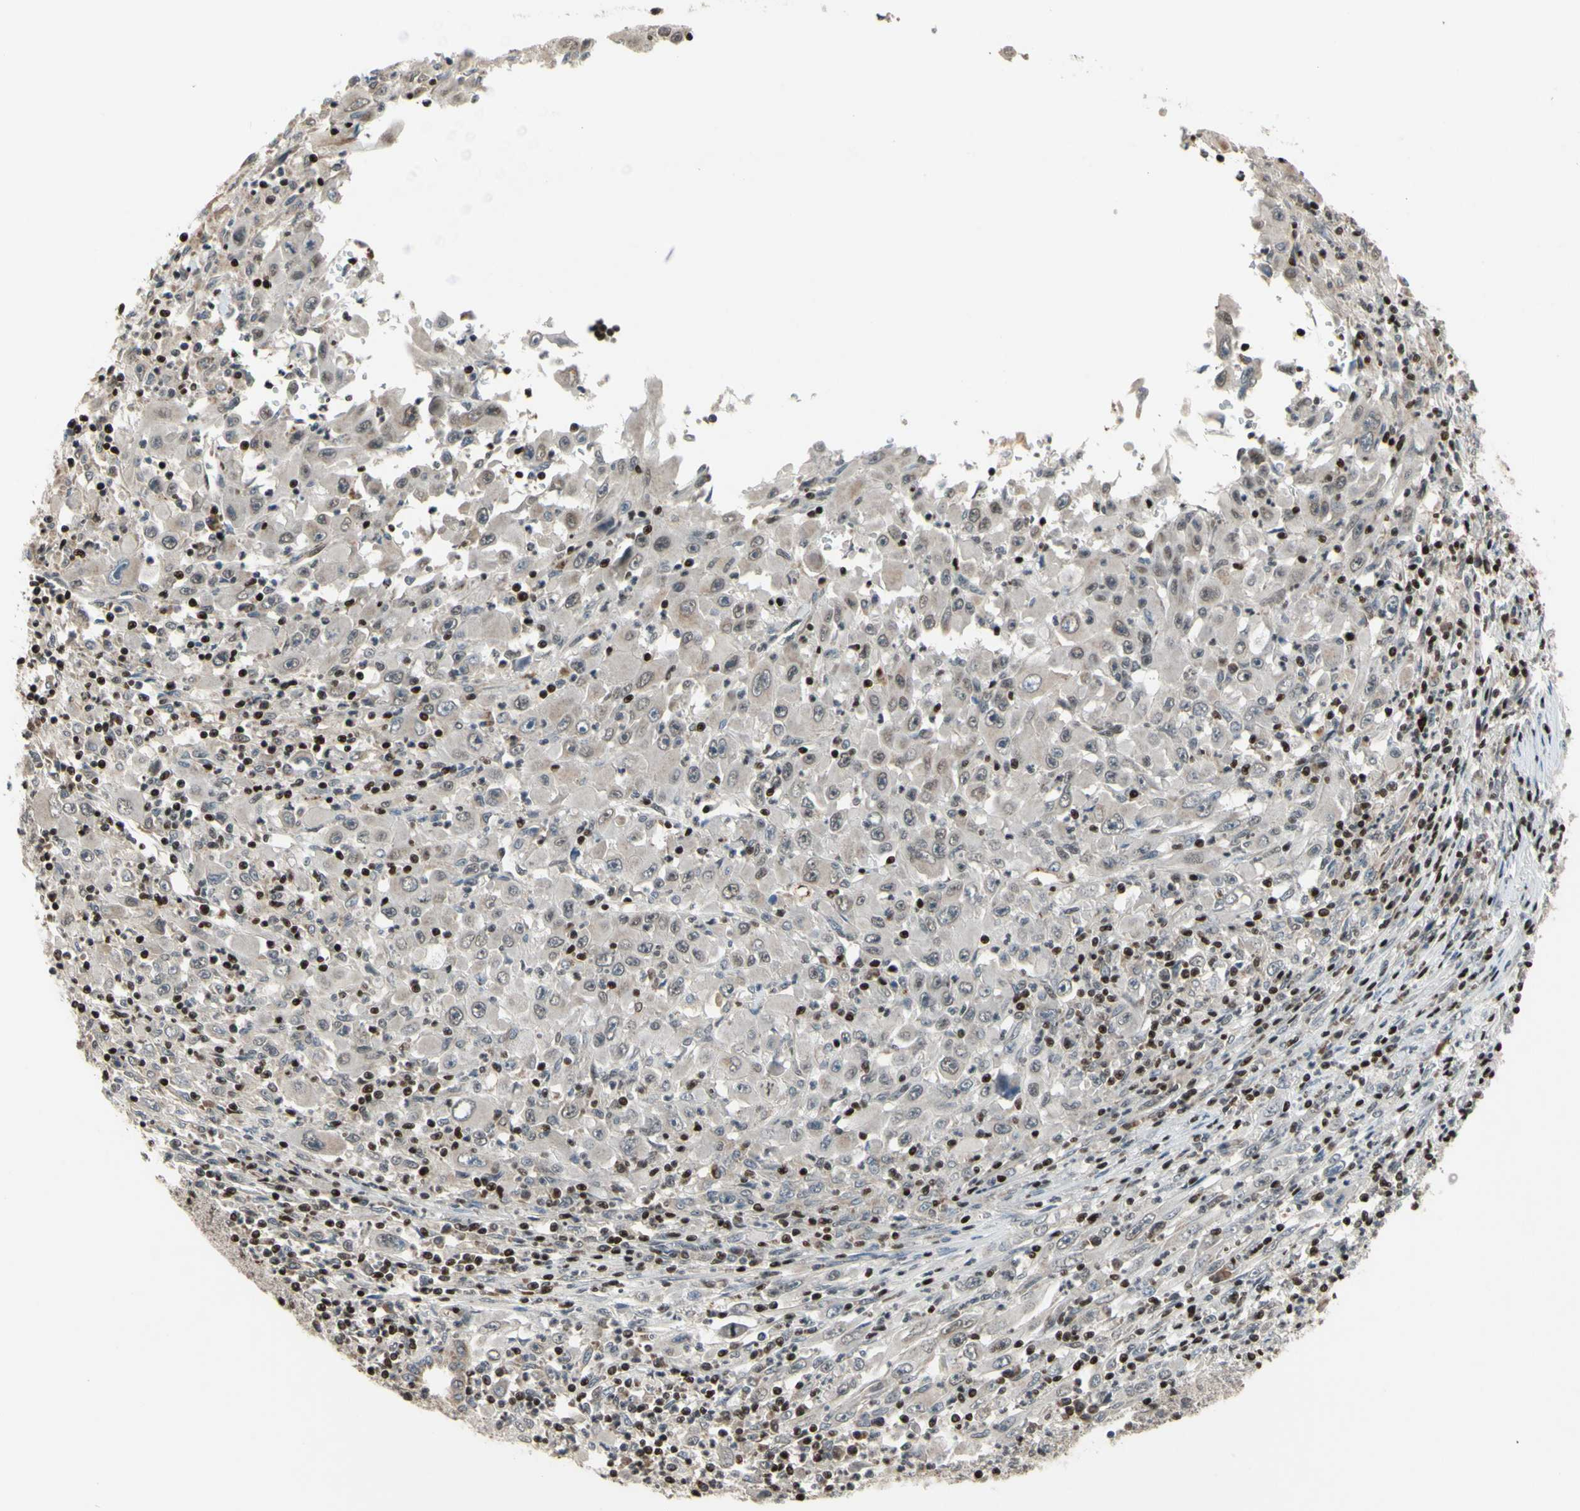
{"staining": {"intensity": "moderate", "quantity": ">75%", "location": "cytoplasmic/membranous,nuclear"}, "tissue": "melanoma", "cell_type": "Tumor cells", "image_type": "cancer", "snomed": [{"axis": "morphology", "description": "Malignant melanoma, Metastatic site"}, {"axis": "topography", "description": "Skin"}], "caption": "Protein staining by immunohistochemistry (IHC) displays moderate cytoplasmic/membranous and nuclear staining in about >75% of tumor cells in malignant melanoma (metastatic site).", "gene": "SP4", "patient": {"sex": "female", "age": 56}}